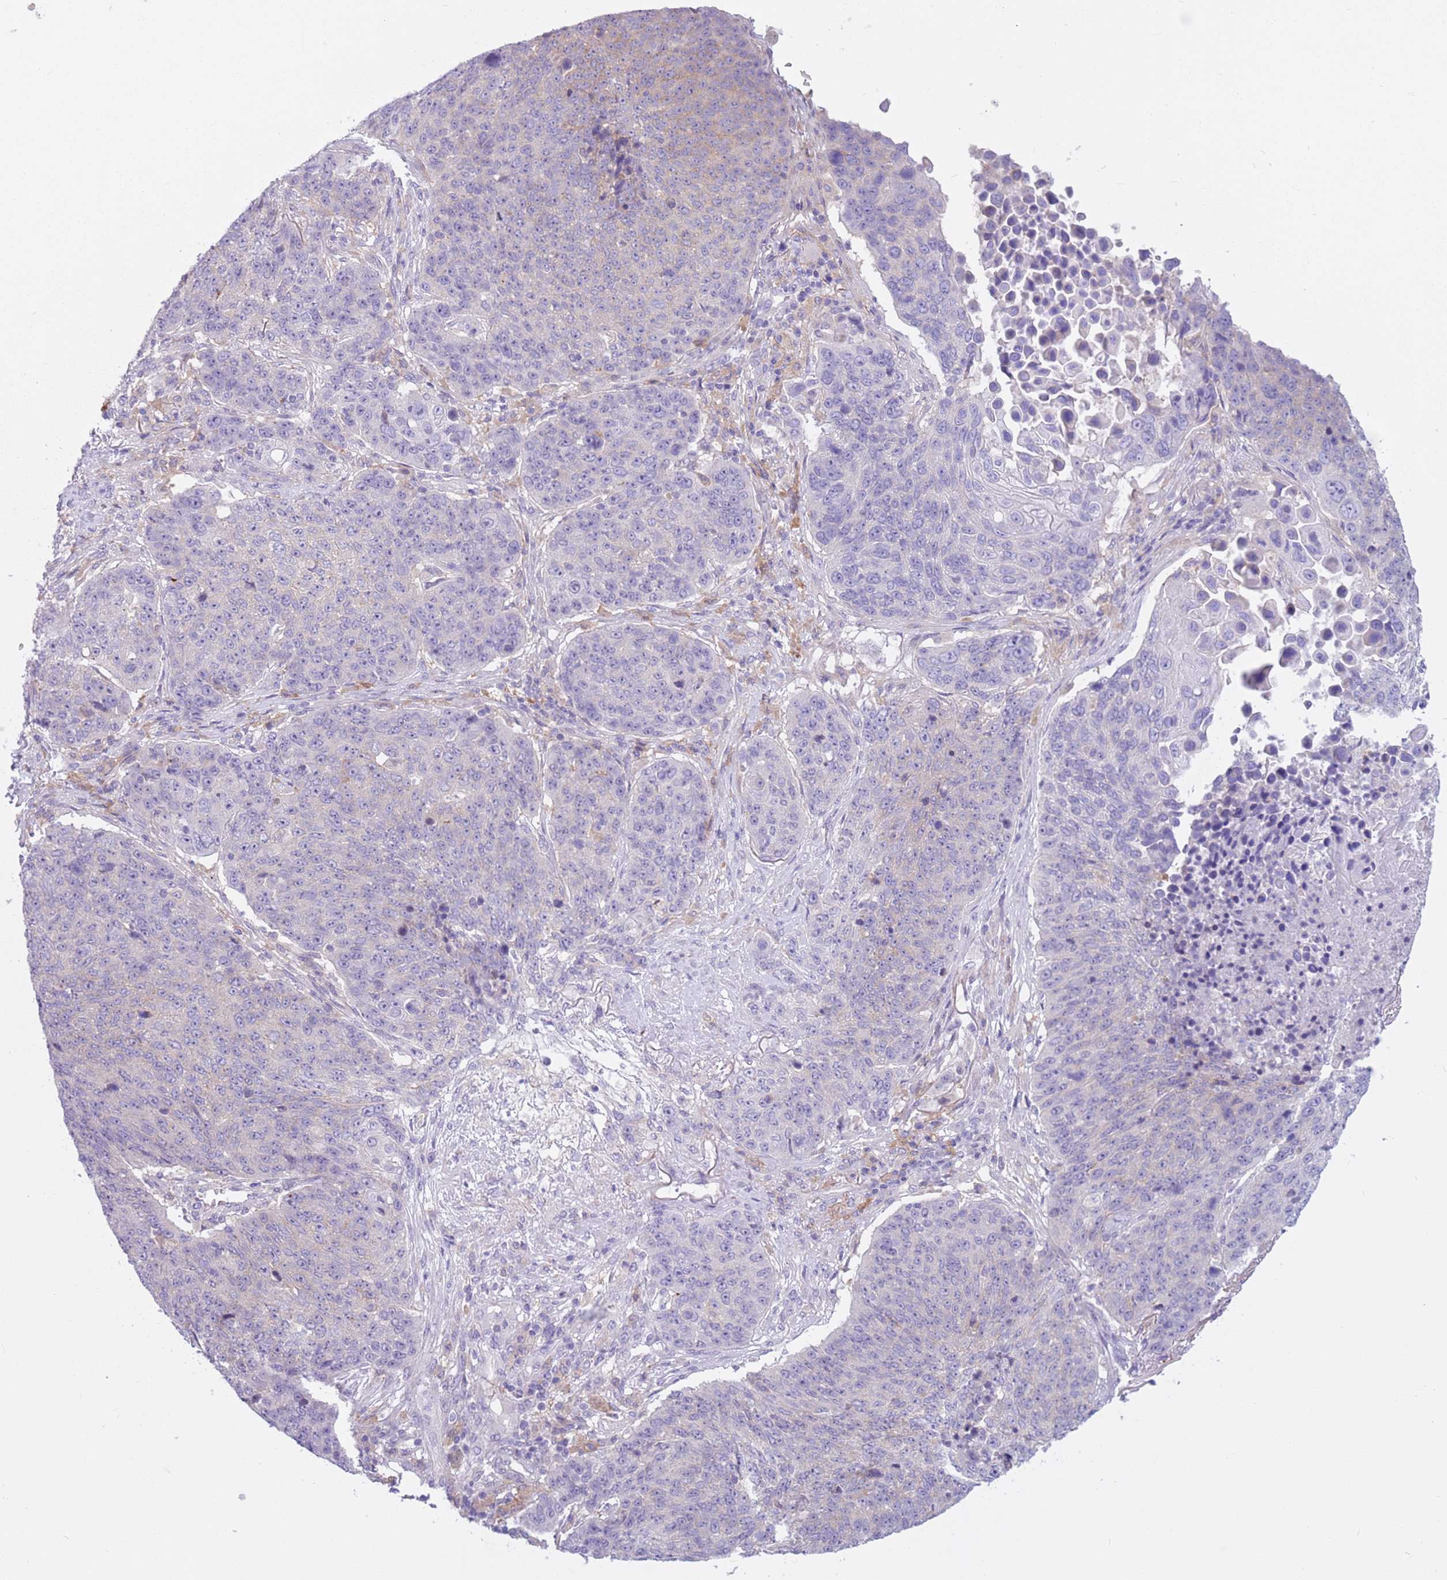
{"staining": {"intensity": "negative", "quantity": "none", "location": "none"}, "tissue": "lung cancer", "cell_type": "Tumor cells", "image_type": "cancer", "snomed": [{"axis": "morphology", "description": "Normal tissue, NOS"}, {"axis": "morphology", "description": "Squamous cell carcinoma, NOS"}, {"axis": "topography", "description": "Lymph node"}, {"axis": "topography", "description": "Lung"}], "caption": "This is an immunohistochemistry (IHC) micrograph of lung squamous cell carcinoma. There is no positivity in tumor cells.", "gene": "SNX6", "patient": {"sex": "male", "age": 66}}